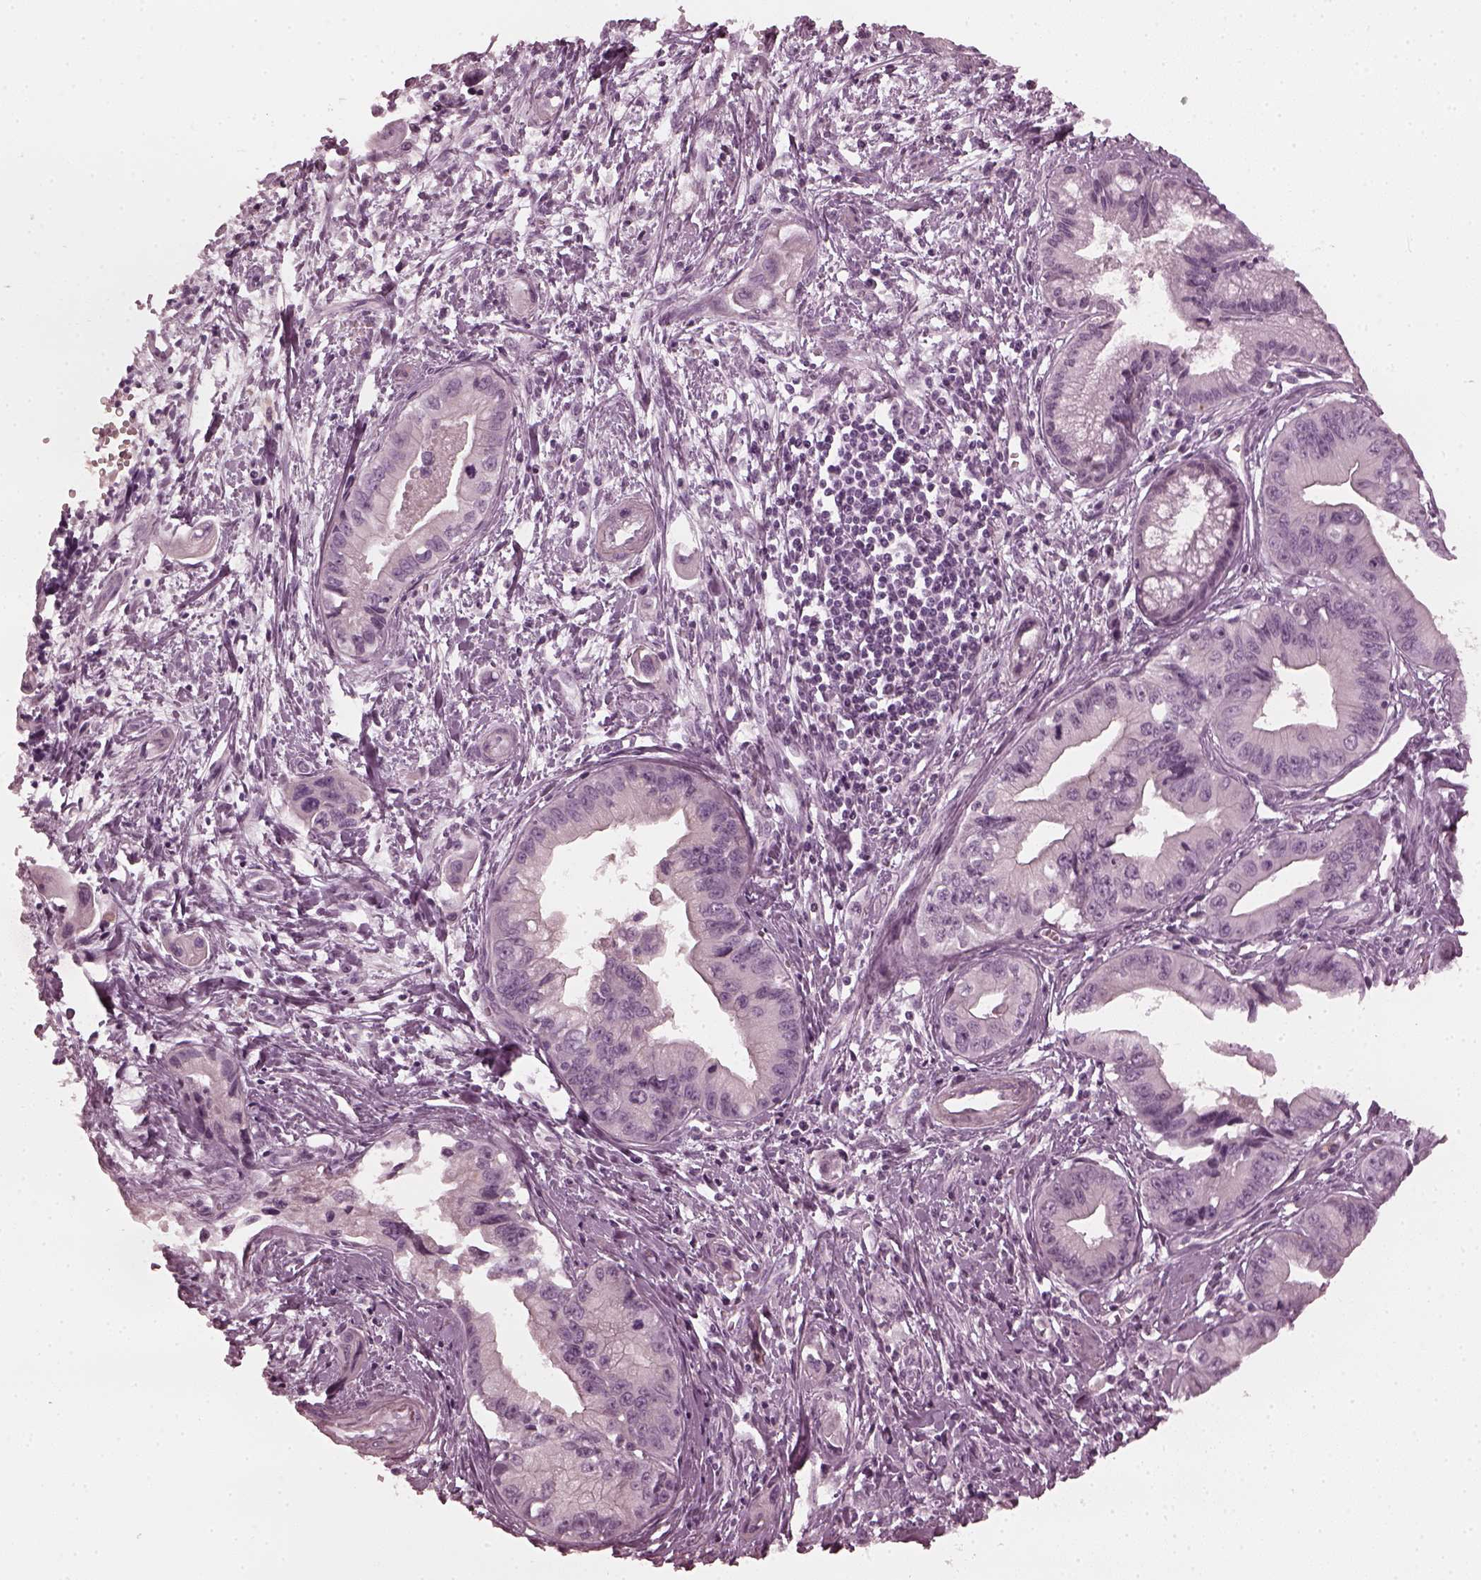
{"staining": {"intensity": "negative", "quantity": "none", "location": "none"}, "tissue": "pancreatic cancer", "cell_type": "Tumor cells", "image_type": "cancer", "snomed": [{"axis": "morphology", "description": "Adenocarcinoma, NOS"}, {"axis": "topography", "description": "Pancreas"}], "caption": "The immunohistochemistry (IHC) photomicrograph has no significant staining in tumor cells of adenocarcinoma (pancreatic) tissue.", "gene": "CCDC170", "patient": {"sex": "male", "age": 60}}